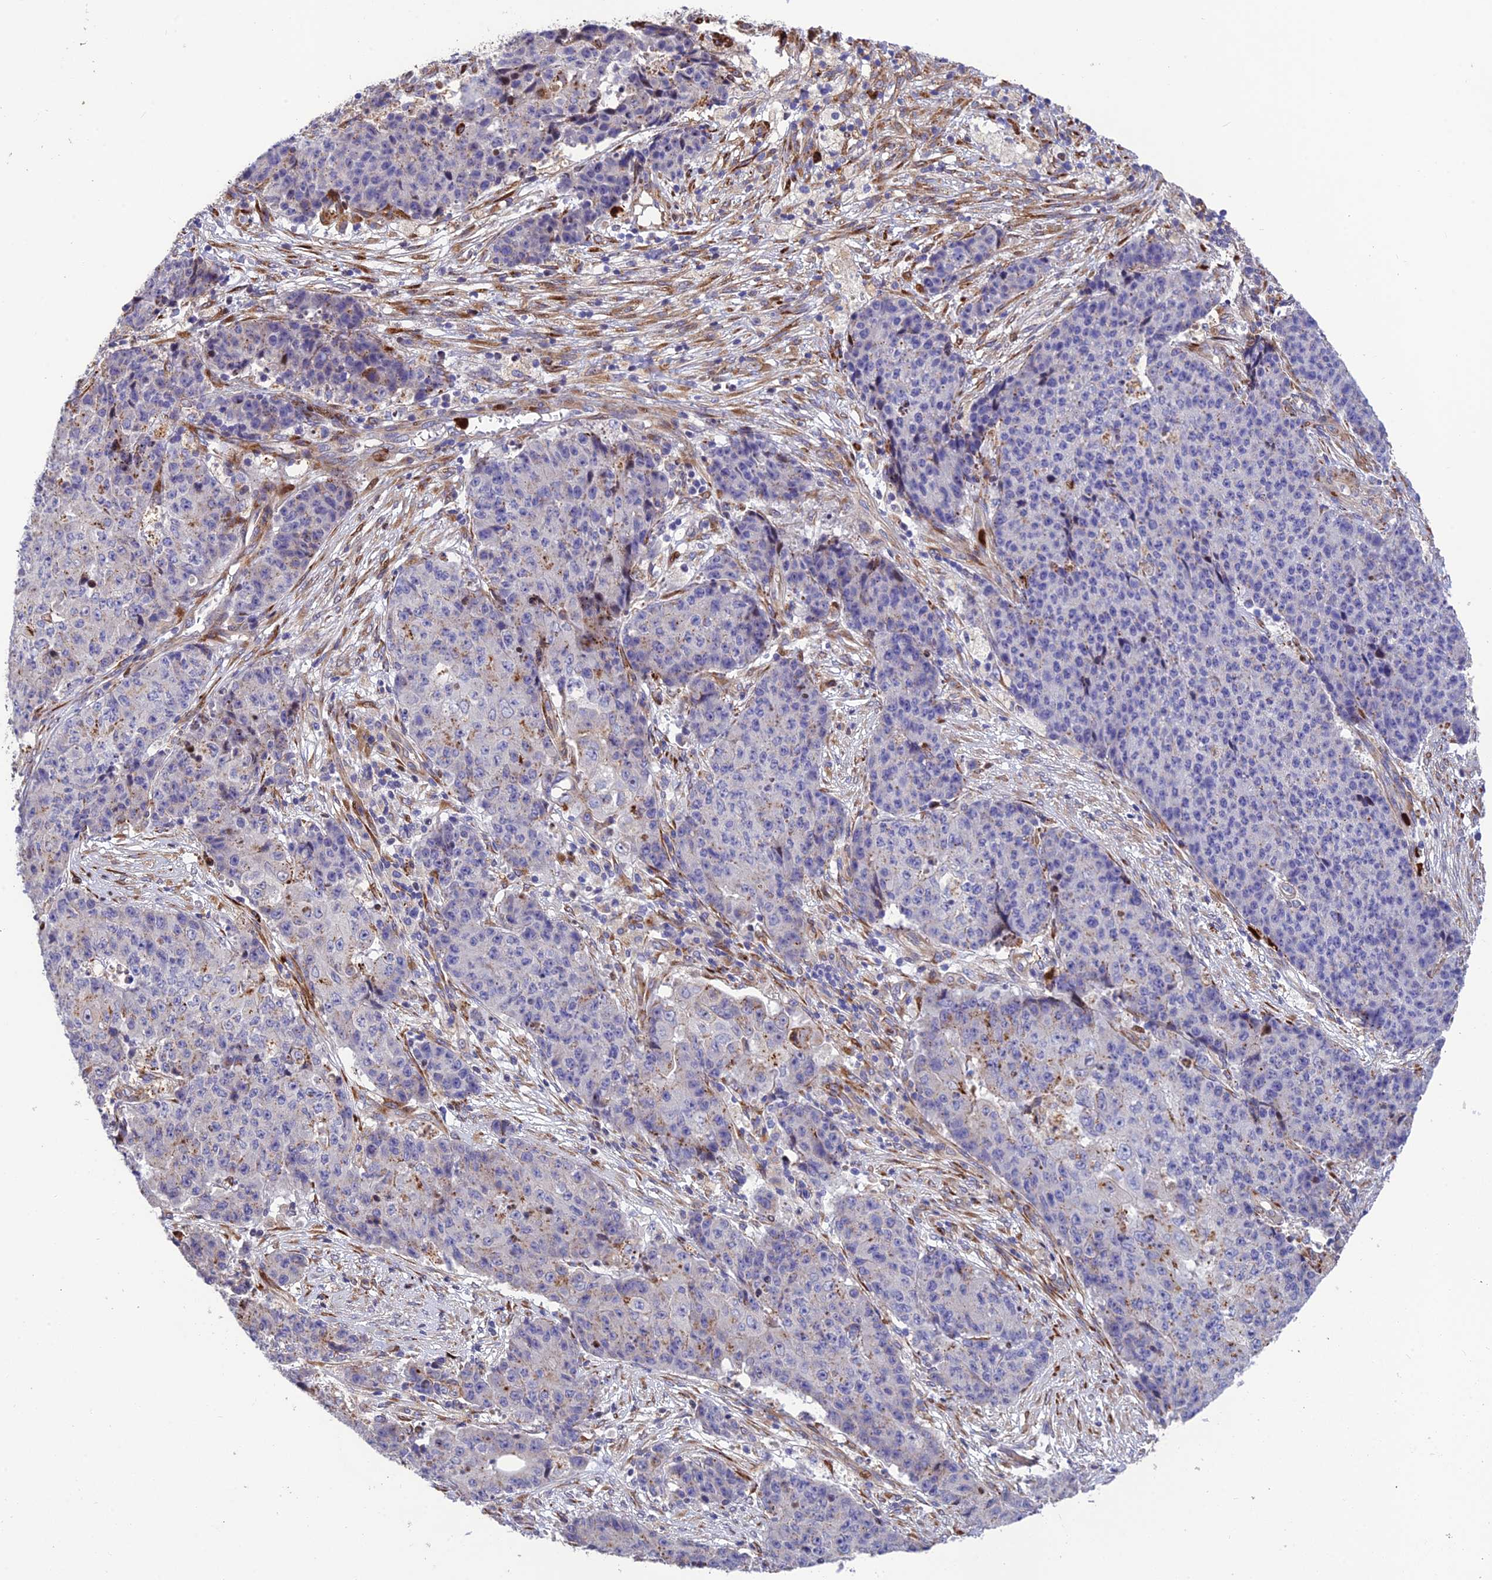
{"staining": {"intensity": "negative", "quantity": "none", "location": "none"}, "tissue": "ovarian cancer", "cell_type": "Tumor cells", "image_type": "cancer", "snomed": [{"axis": "morphology", "description": "Carcinoma, endometroid"}, {"axis": "topography", "description": "Ovary"}], "caption": "Endometroid carcinoma (ovarian) was stained to show a protein in brown. There is no significant staining in tumor cells. (Stains: DAB (3,3'-diaminobenzidine) IHC with hematoxylin counter stain, Microscopy: brightfield microscopy at high magnification).", "gene": "CPSF4L", "patient": {"sex": "female", "age": 42}}